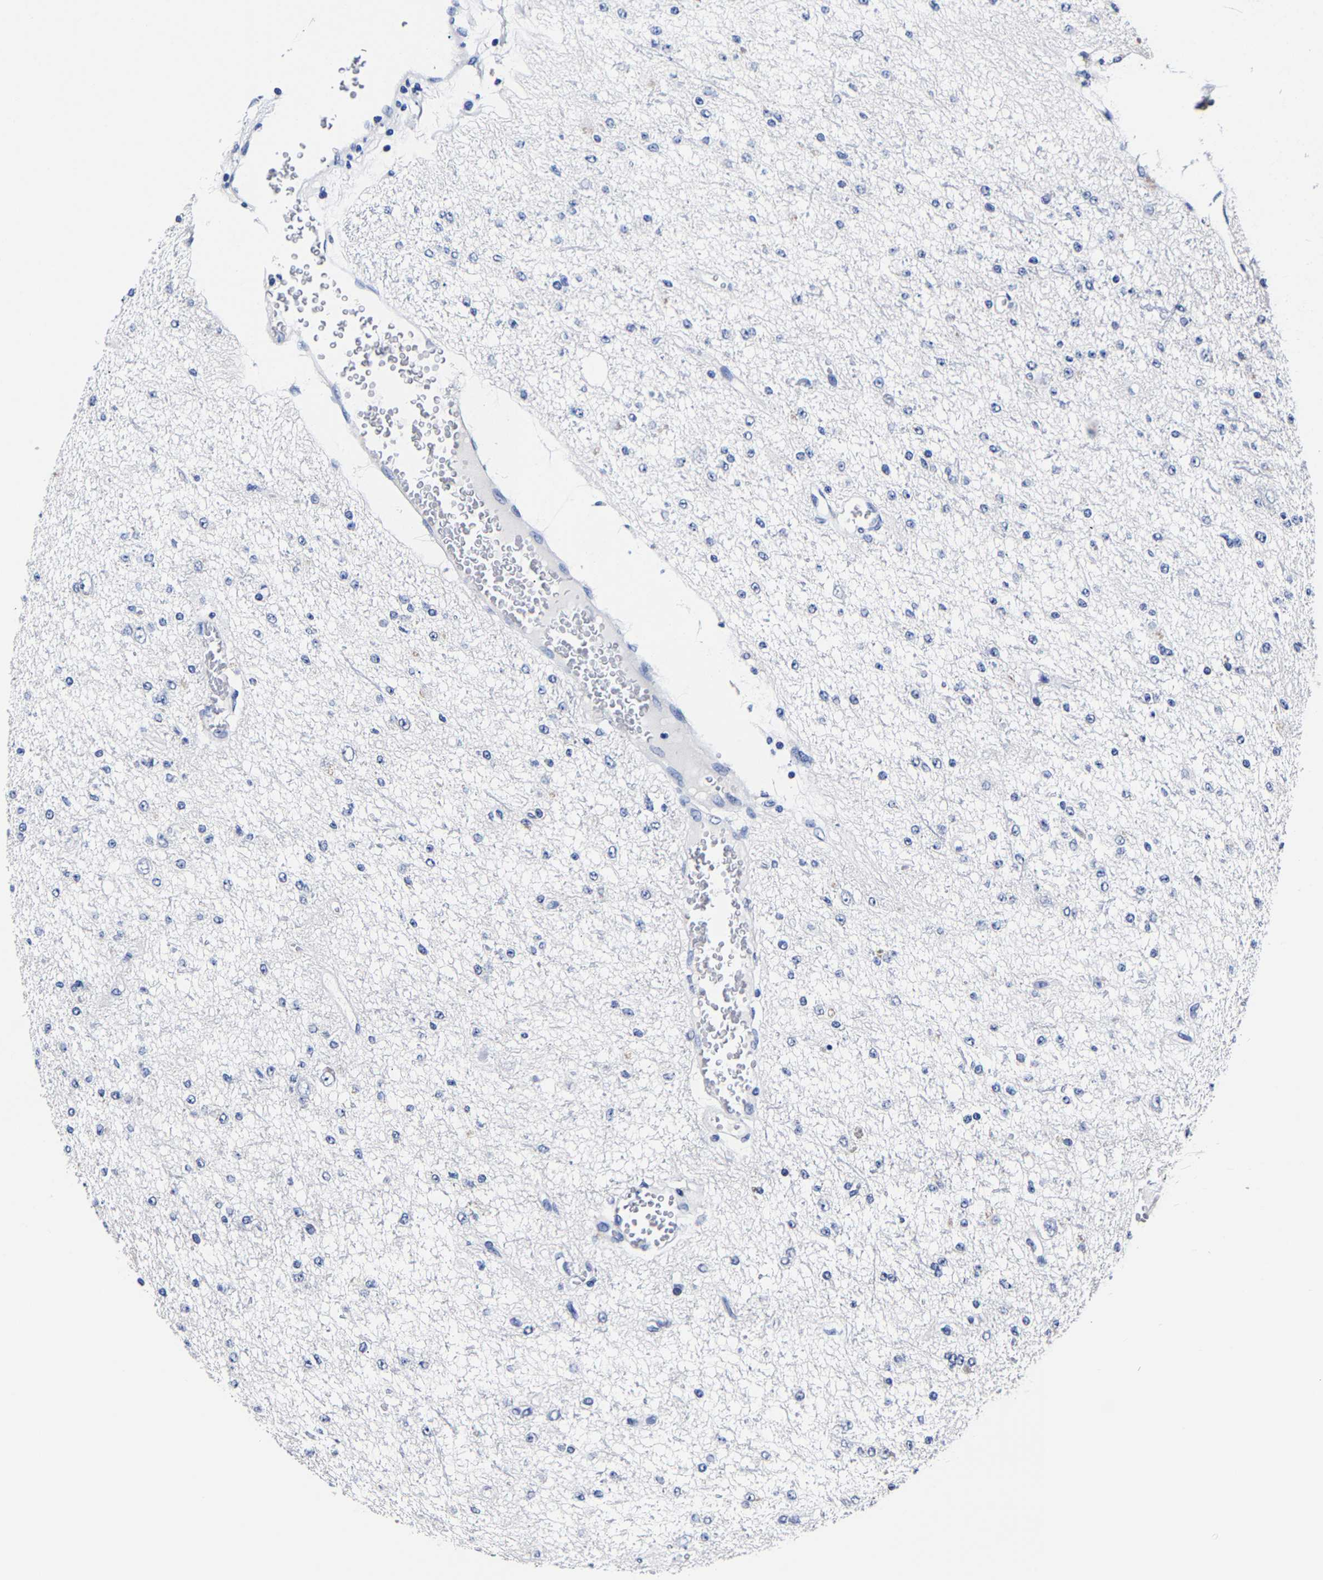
{"staining": {"intensity": "negative", "quantity": "none", "location": "none"}, "tissue": "glioma", "cell_type": "Tumor cells", "image_type": "cancer", "snomed": [{"axis": "morphology", "description": "Glioma, malignant, Low grade"}, {"axis": "topography", "description": "Brain"}], "caption": "Malignant glioma (low-grade) was stained to show a protein in brown. There is no significant expression in tumor cells.", "gene": "CPA2", "patient": {"sex": "male", "age": 38}}